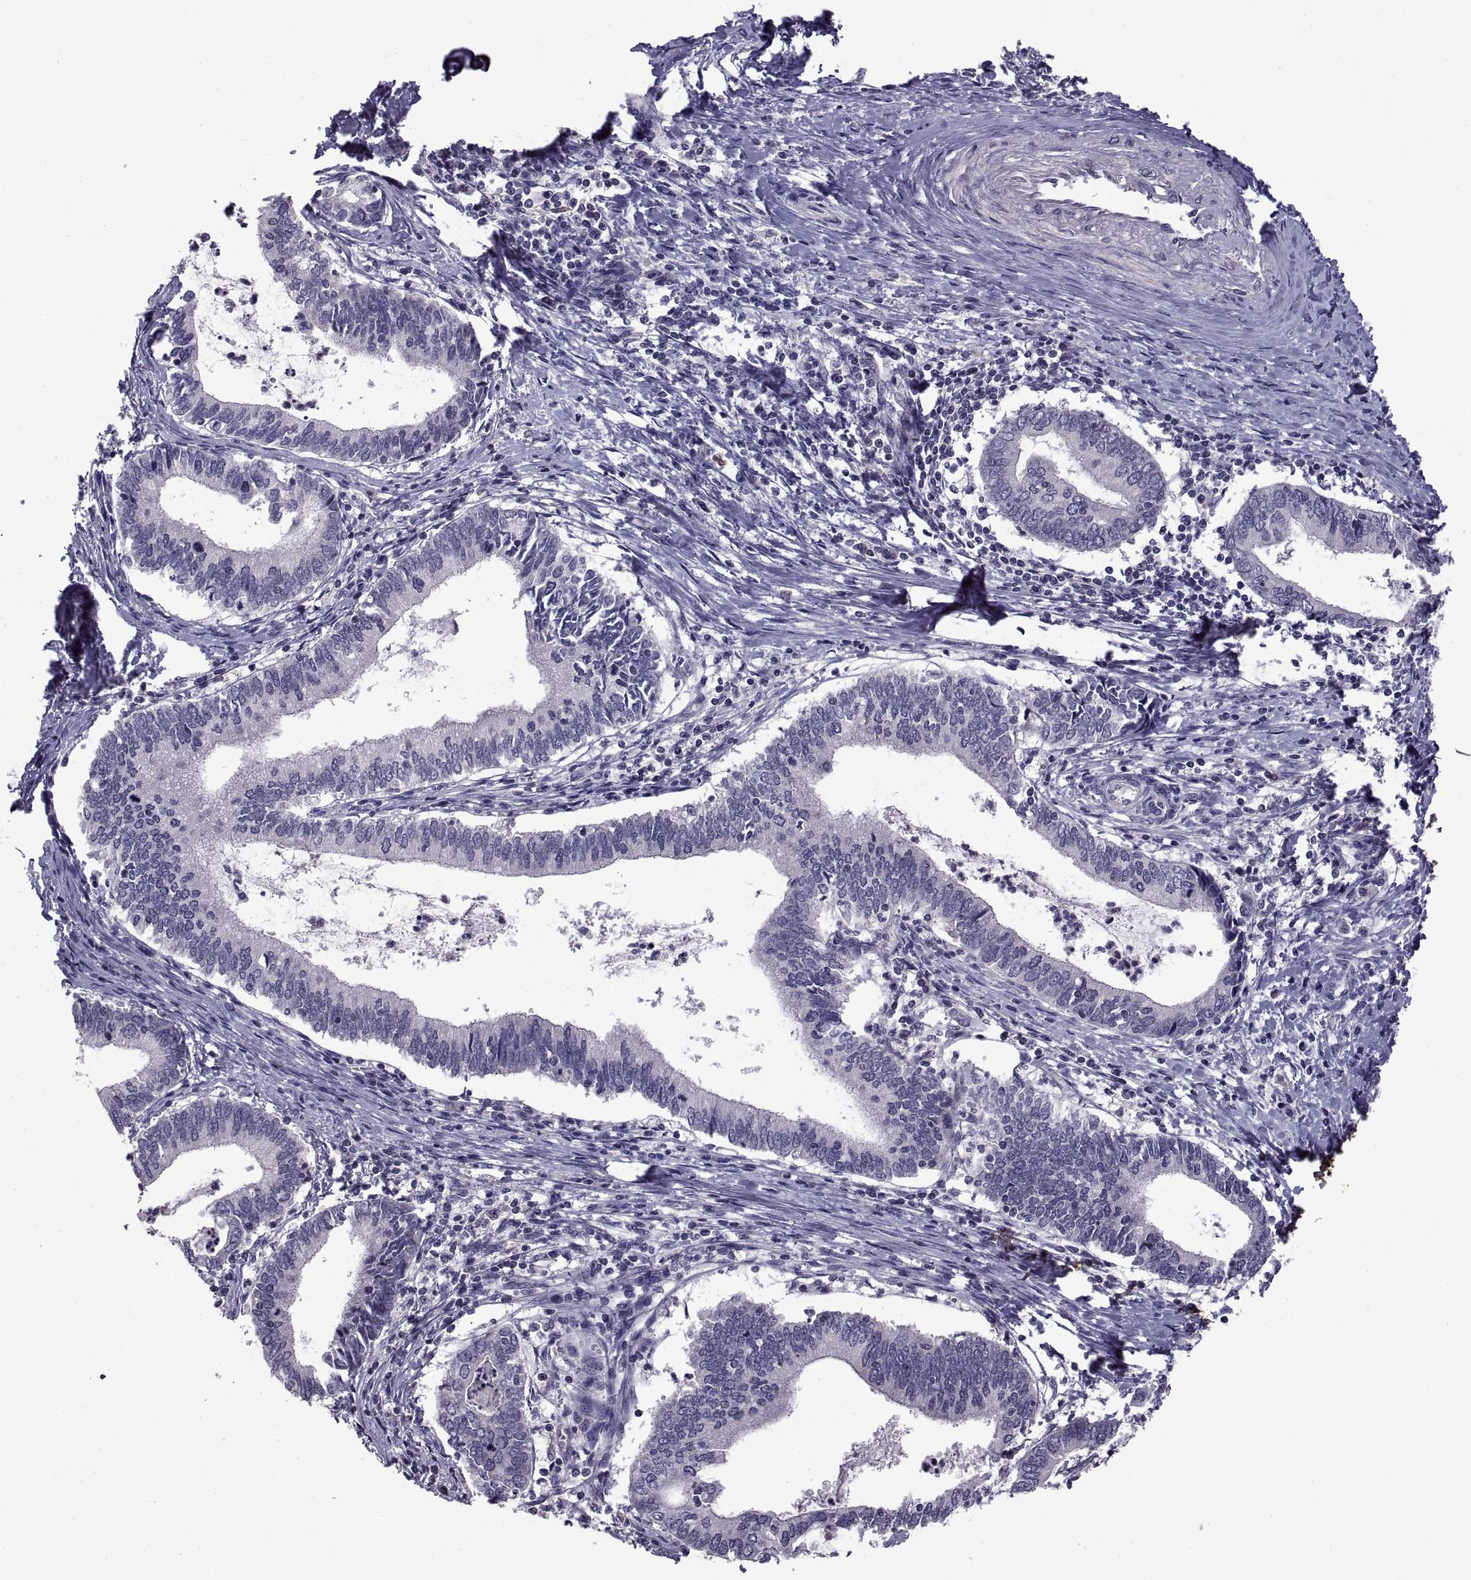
{"staining": {"intensity": "negative", "quantity": "none", "location": "none"}, "tissue": "cervical cancer", "cell_type": "Tumor cells", "image_type": "cancer", "snomed": [{"axis": "morphology", "description": "Adenocarcinoma, NOS"}, {"axis": "topography", "description": "Cervix"}], "caption": "Protein analysis of cervical cancer (adenocarcinoma) shows no significant staining in tumor cells.", "gene": "NPTX2", "patient": {"sex": "female", "age": 42}}